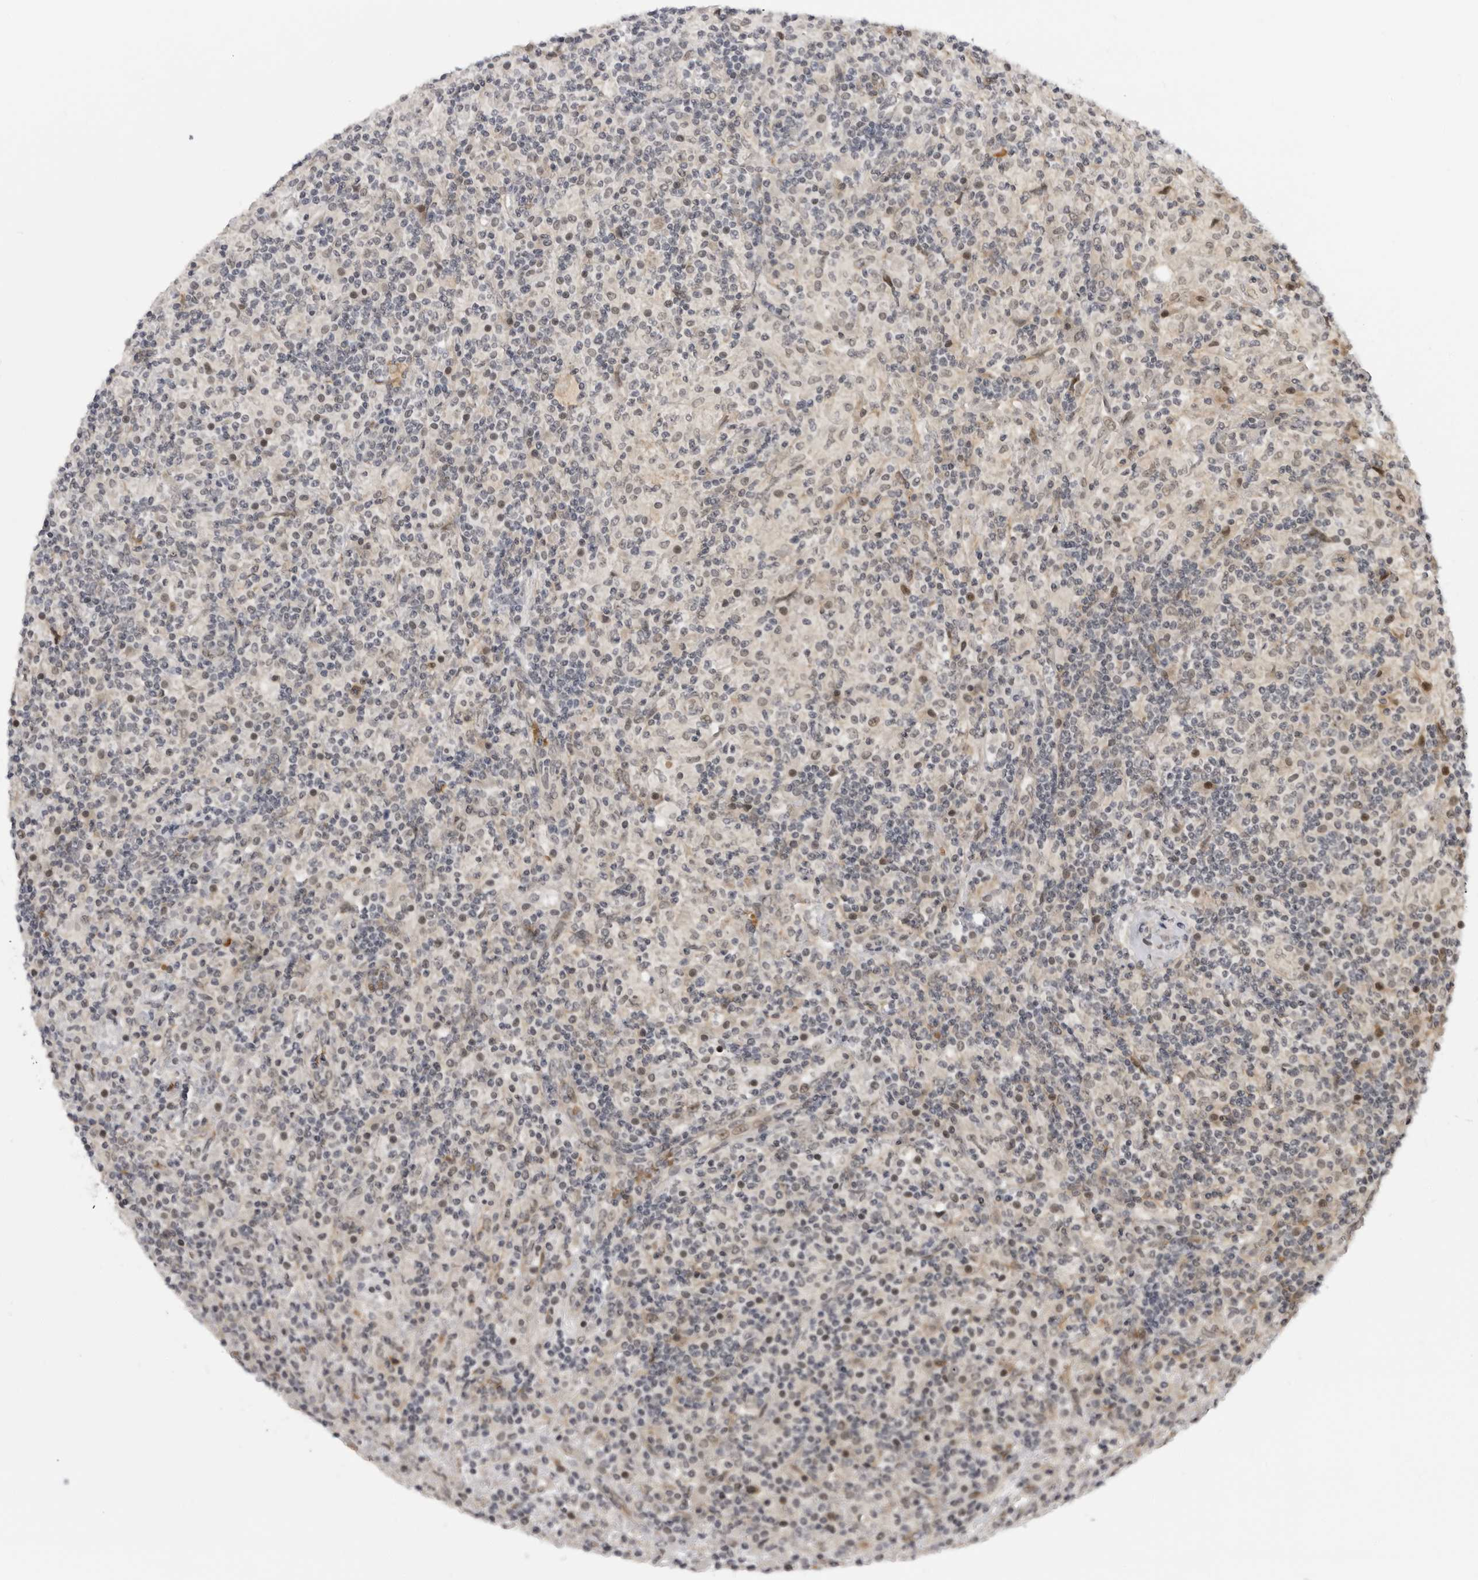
{"staining": {"intensity": "weak", "quantity": ">75%", "location": "nuclear"}, "tissue": "lymphoma", "cell_type": "Tumor cells", "image_type": "cancer", "snomed": [{"axis": "morphology", "description": "Hodgkin's disease, NOS"}, {"axis": "topography", "description": "Lymph node"}], "caption": "Tumor cells show low levels of weak nuclear staining in approximately >75% of cells in lymphoma. (DAB = brown stain, brightfield microscopy at high magnification).", "gene": "ALPK2", "patient": {"sex": "male", "age": 70}}